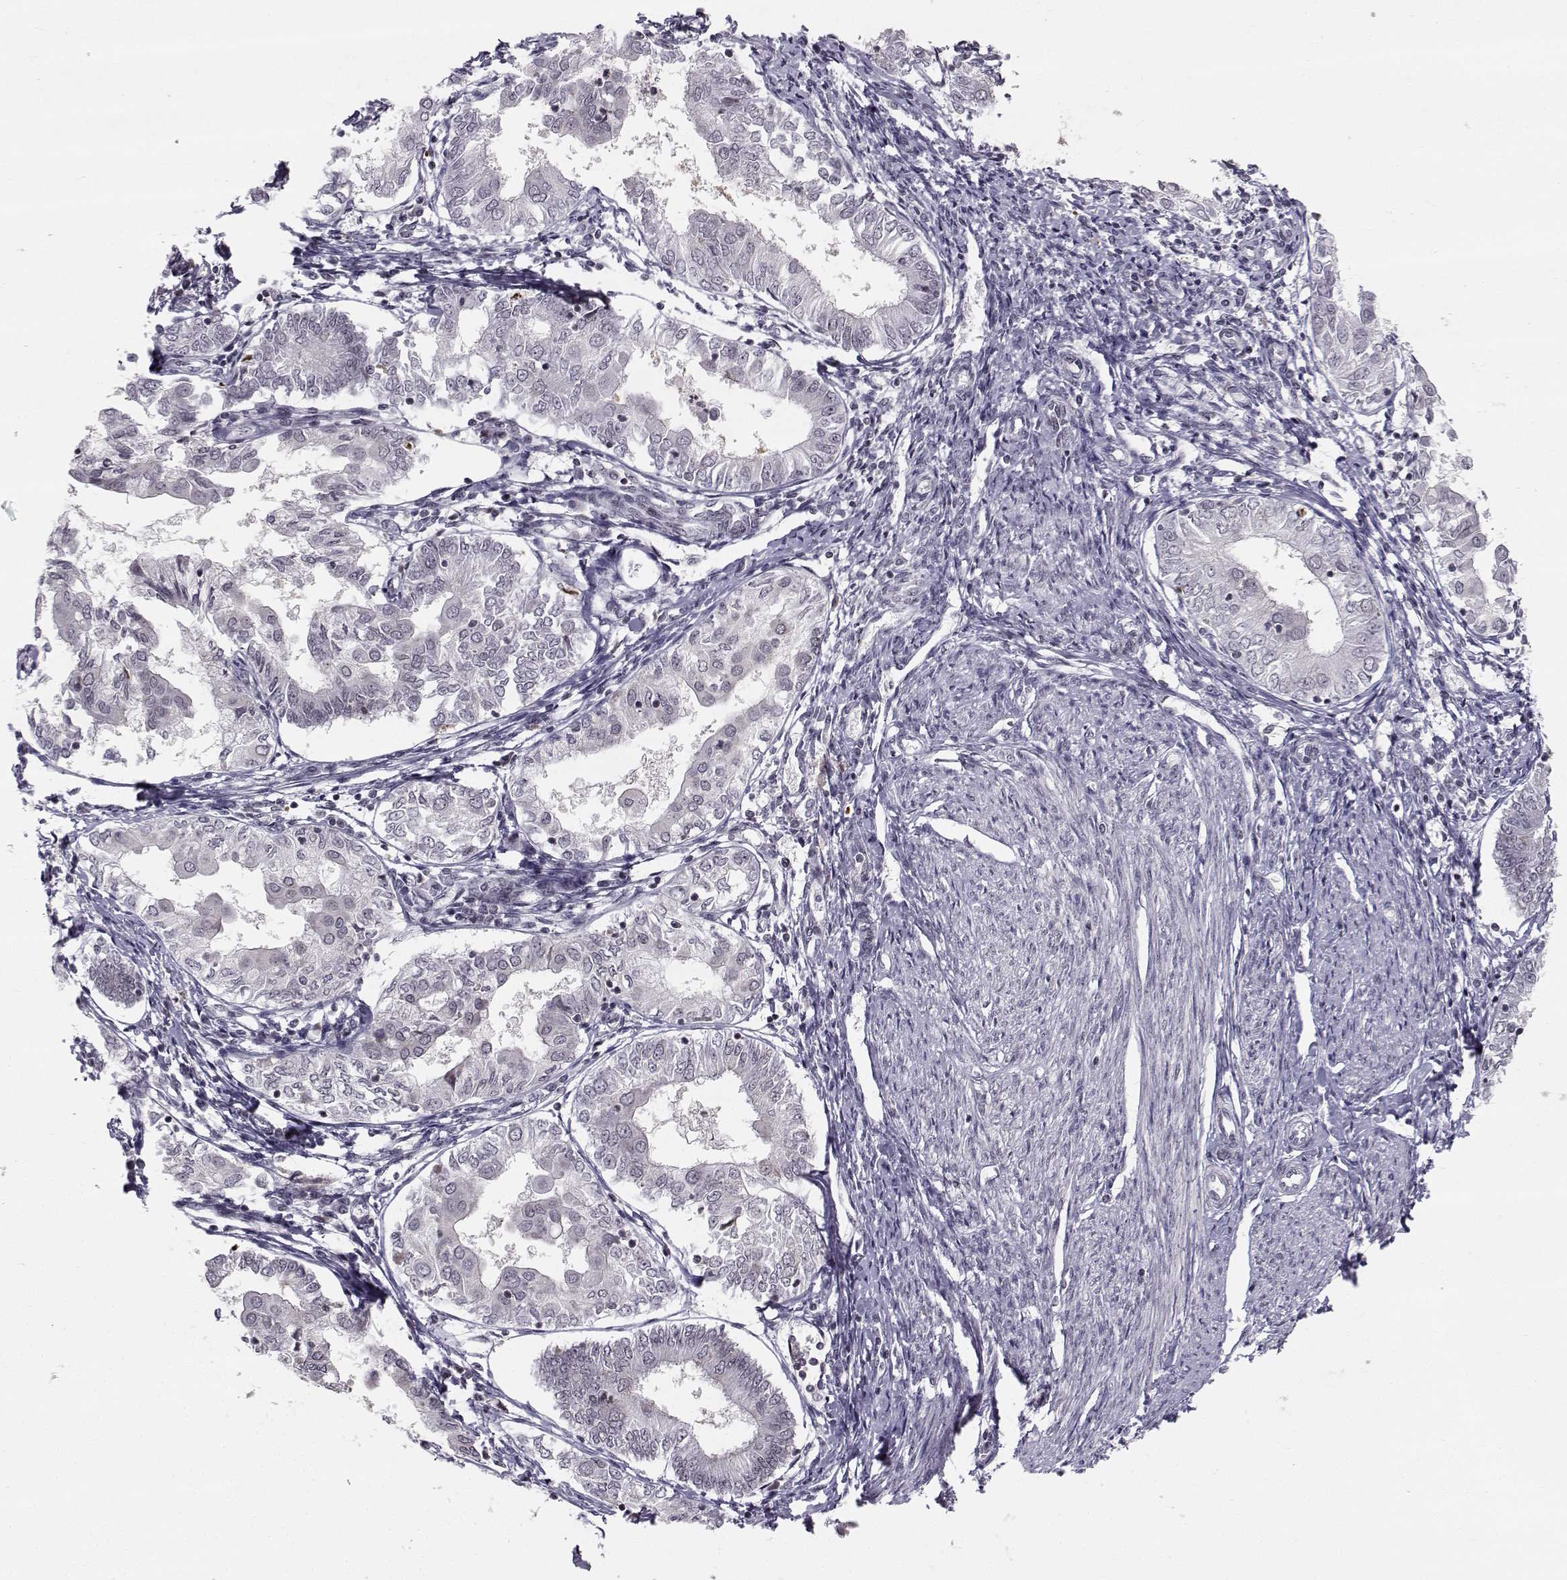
{"staining": {"intensity": "negative", "quantity": "none", "location": "none"}, "tissue": "endometrial cancer", "cell_type": "Tumor cells", "image_type": "cancer", "snomed": [{"axis": "morphology", "description": "Adenocarcinoma, NOS"}, {"axis": "topography", "description": "Endometrium"}], "caption": "DAB (3,3'-diaminobenzidine) immunohistochemical staining of human endometrial cancer (adenocarcinoma) shows no significant expression in tumor cells.", "gene": "MARCHF4", "patient": {"sex": "female", "age": 68}}